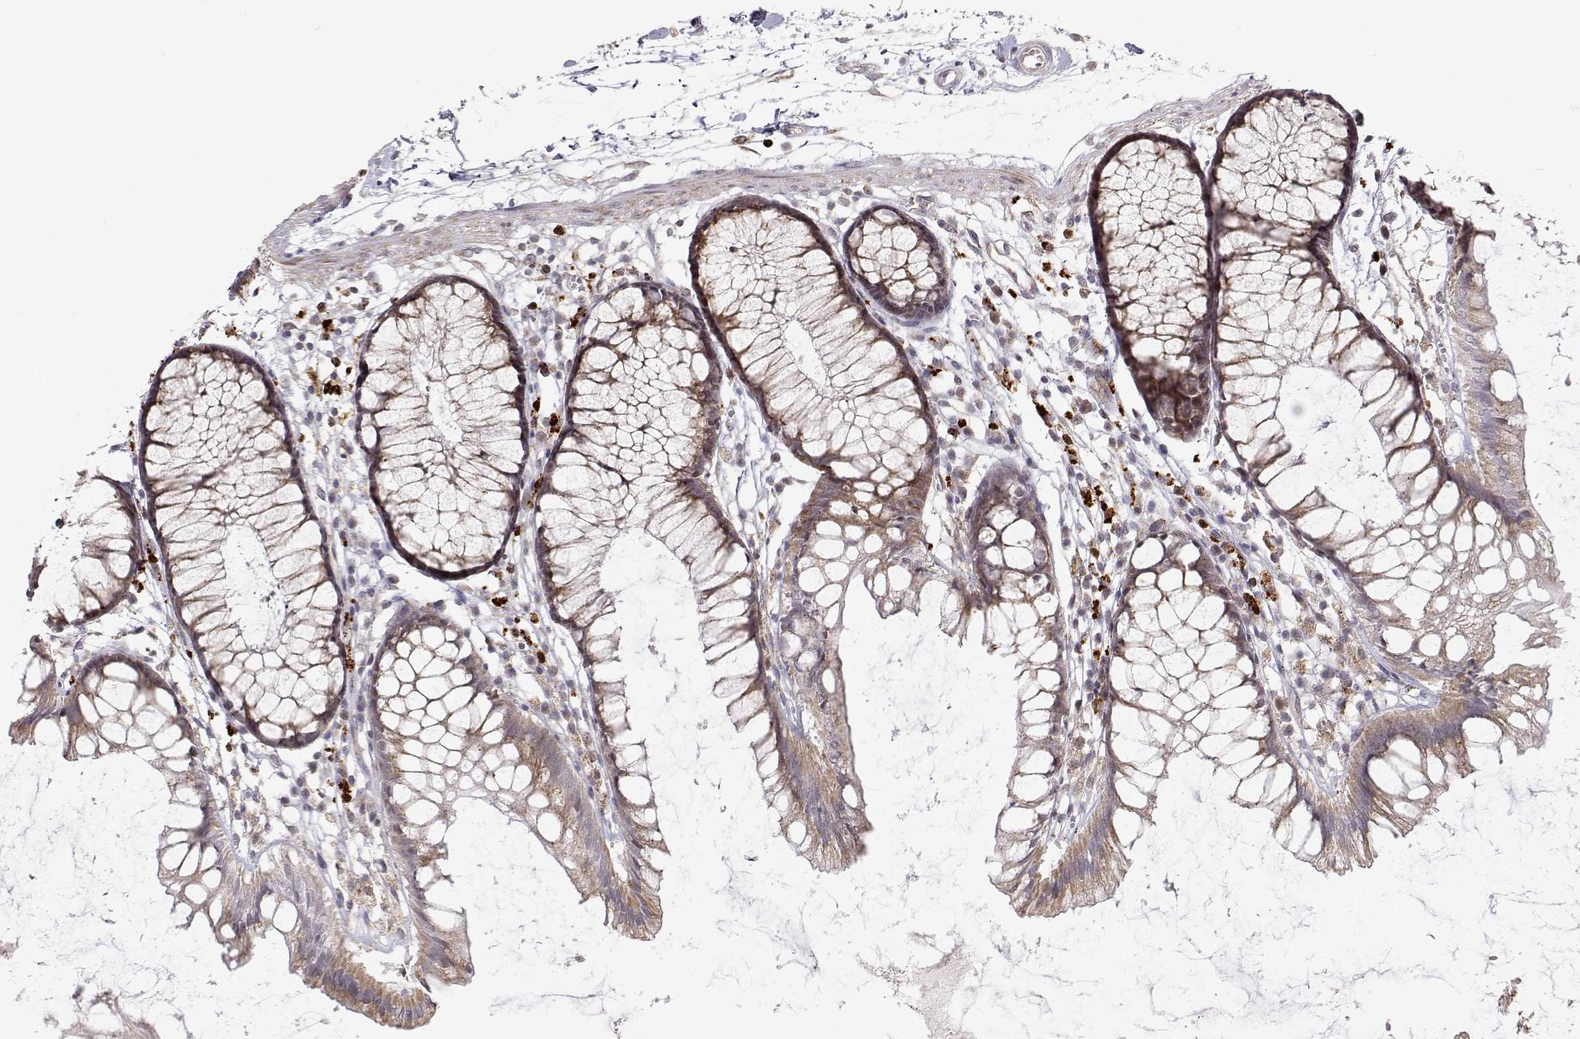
{"staining": {"intensity": "negative", "quantity": "none", "location": "none"}, "tissue": "colon", "cell_type": "Endothelial cells", "image_type": "normal", "snomed": [{"axis": "morphology", "description": "Normal tissue, NOS"}, {"axis": "morphology", "description": "Adenocarcinoma, NOS"}, {"axis": "topography", "description": "Colon"}], "caption": "Image shows no significant protein staining in endothelial cells of normal colon.", "gene": "EXOG", "patient": {"sex": "male", "age": 65}}